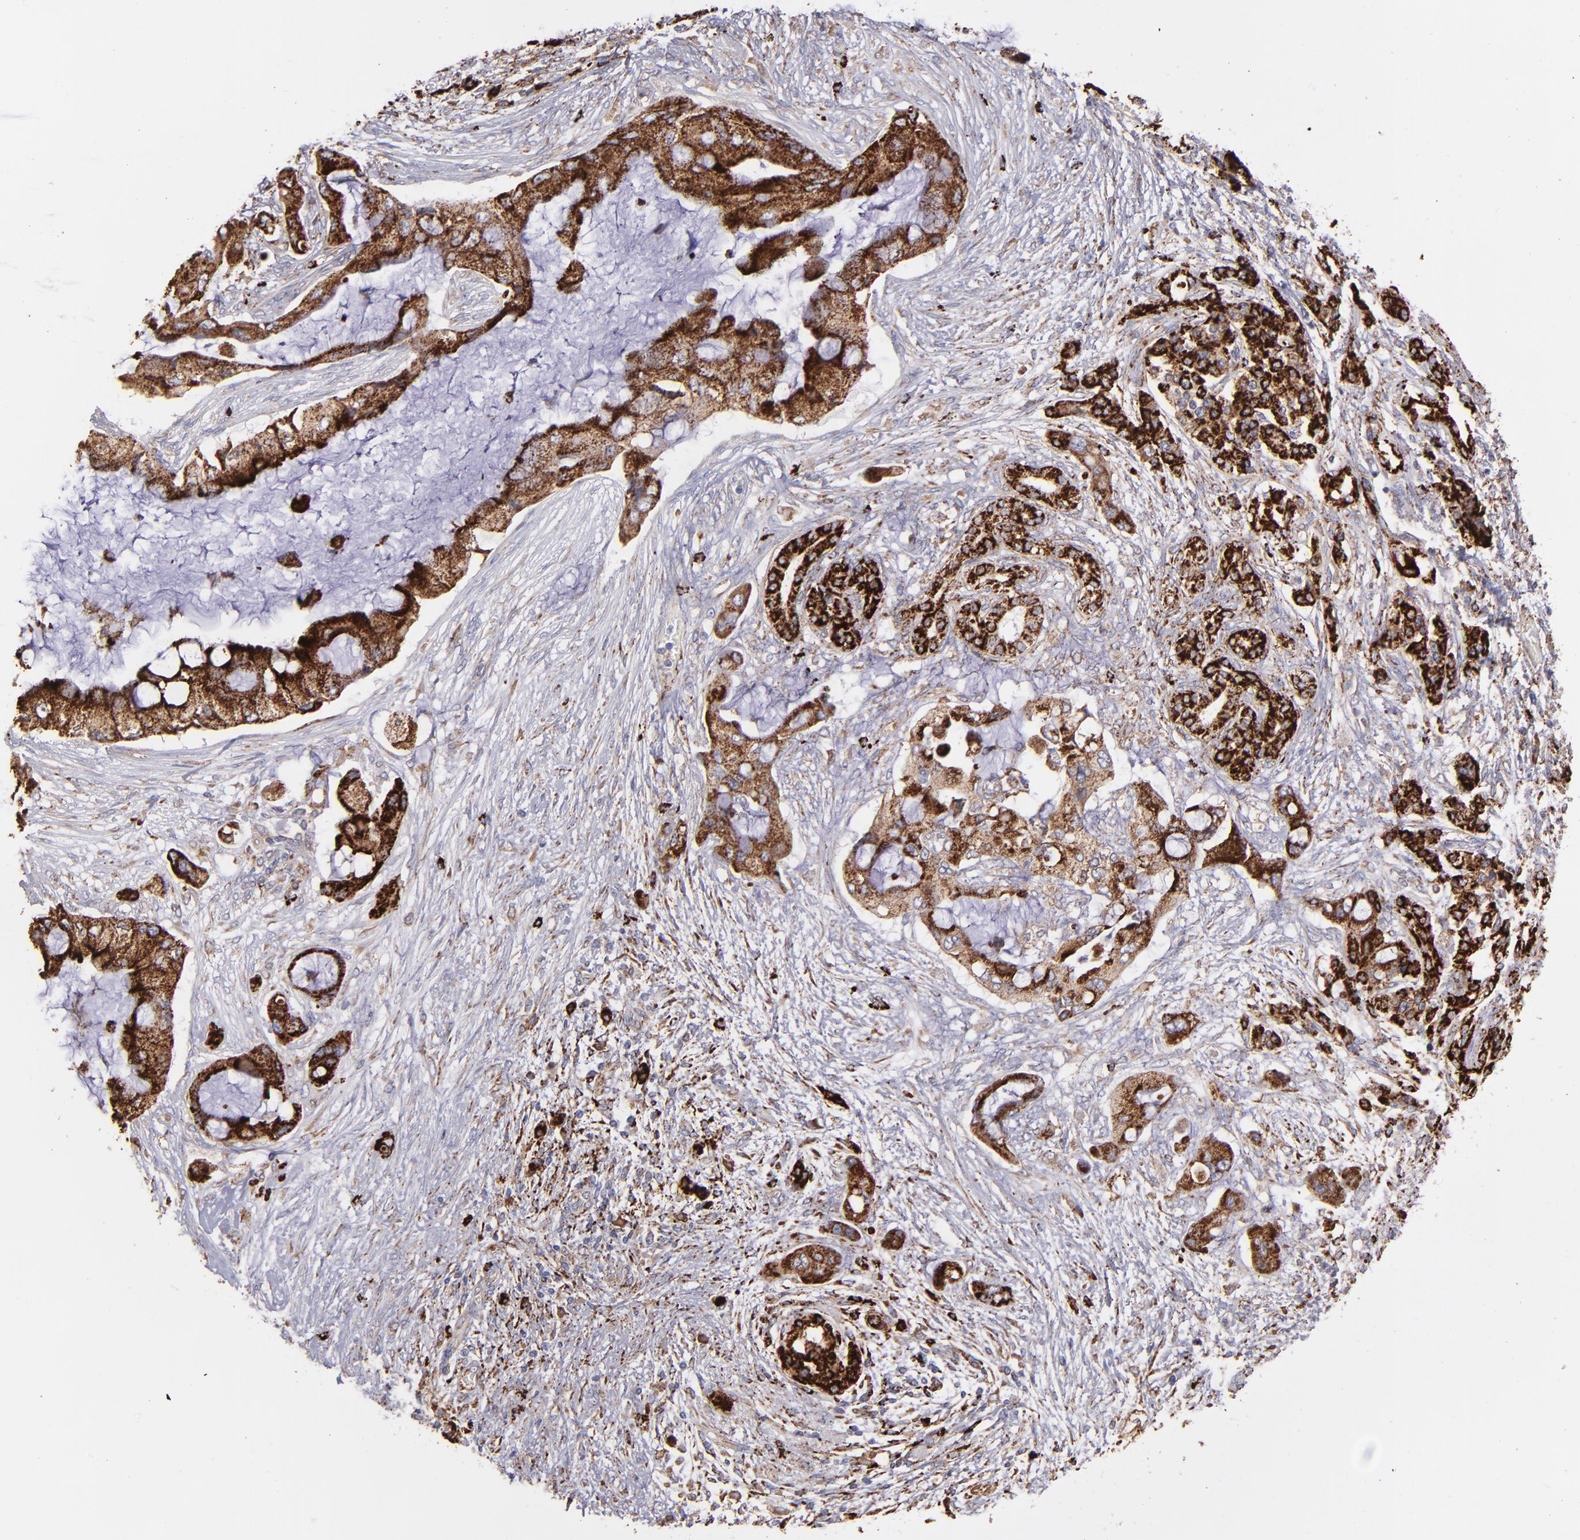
{"staining": {"intensity": "strong", "quantity": ">75%", "location": "cytoplasmic/membranous"}, "tissue": "pancreatic cancer", "cell_type": "Tumor cells", "image_type": "cancer", "snomed": [{"axis": "morphology", "description": "Adenocarcinoma, NOS"}, {"axis": "topography", "description": "Pancreas"}], "caption": "Tumor cells demonstrate high levels of strong cytoplasmic/membranous expression in approximately >75% of cells in human pancreatic cancer. (Brightfield microscopy of DAB IHC at high magnification).", "gene": "MAOB", "patient": {"sex": "female", "age": 59}}